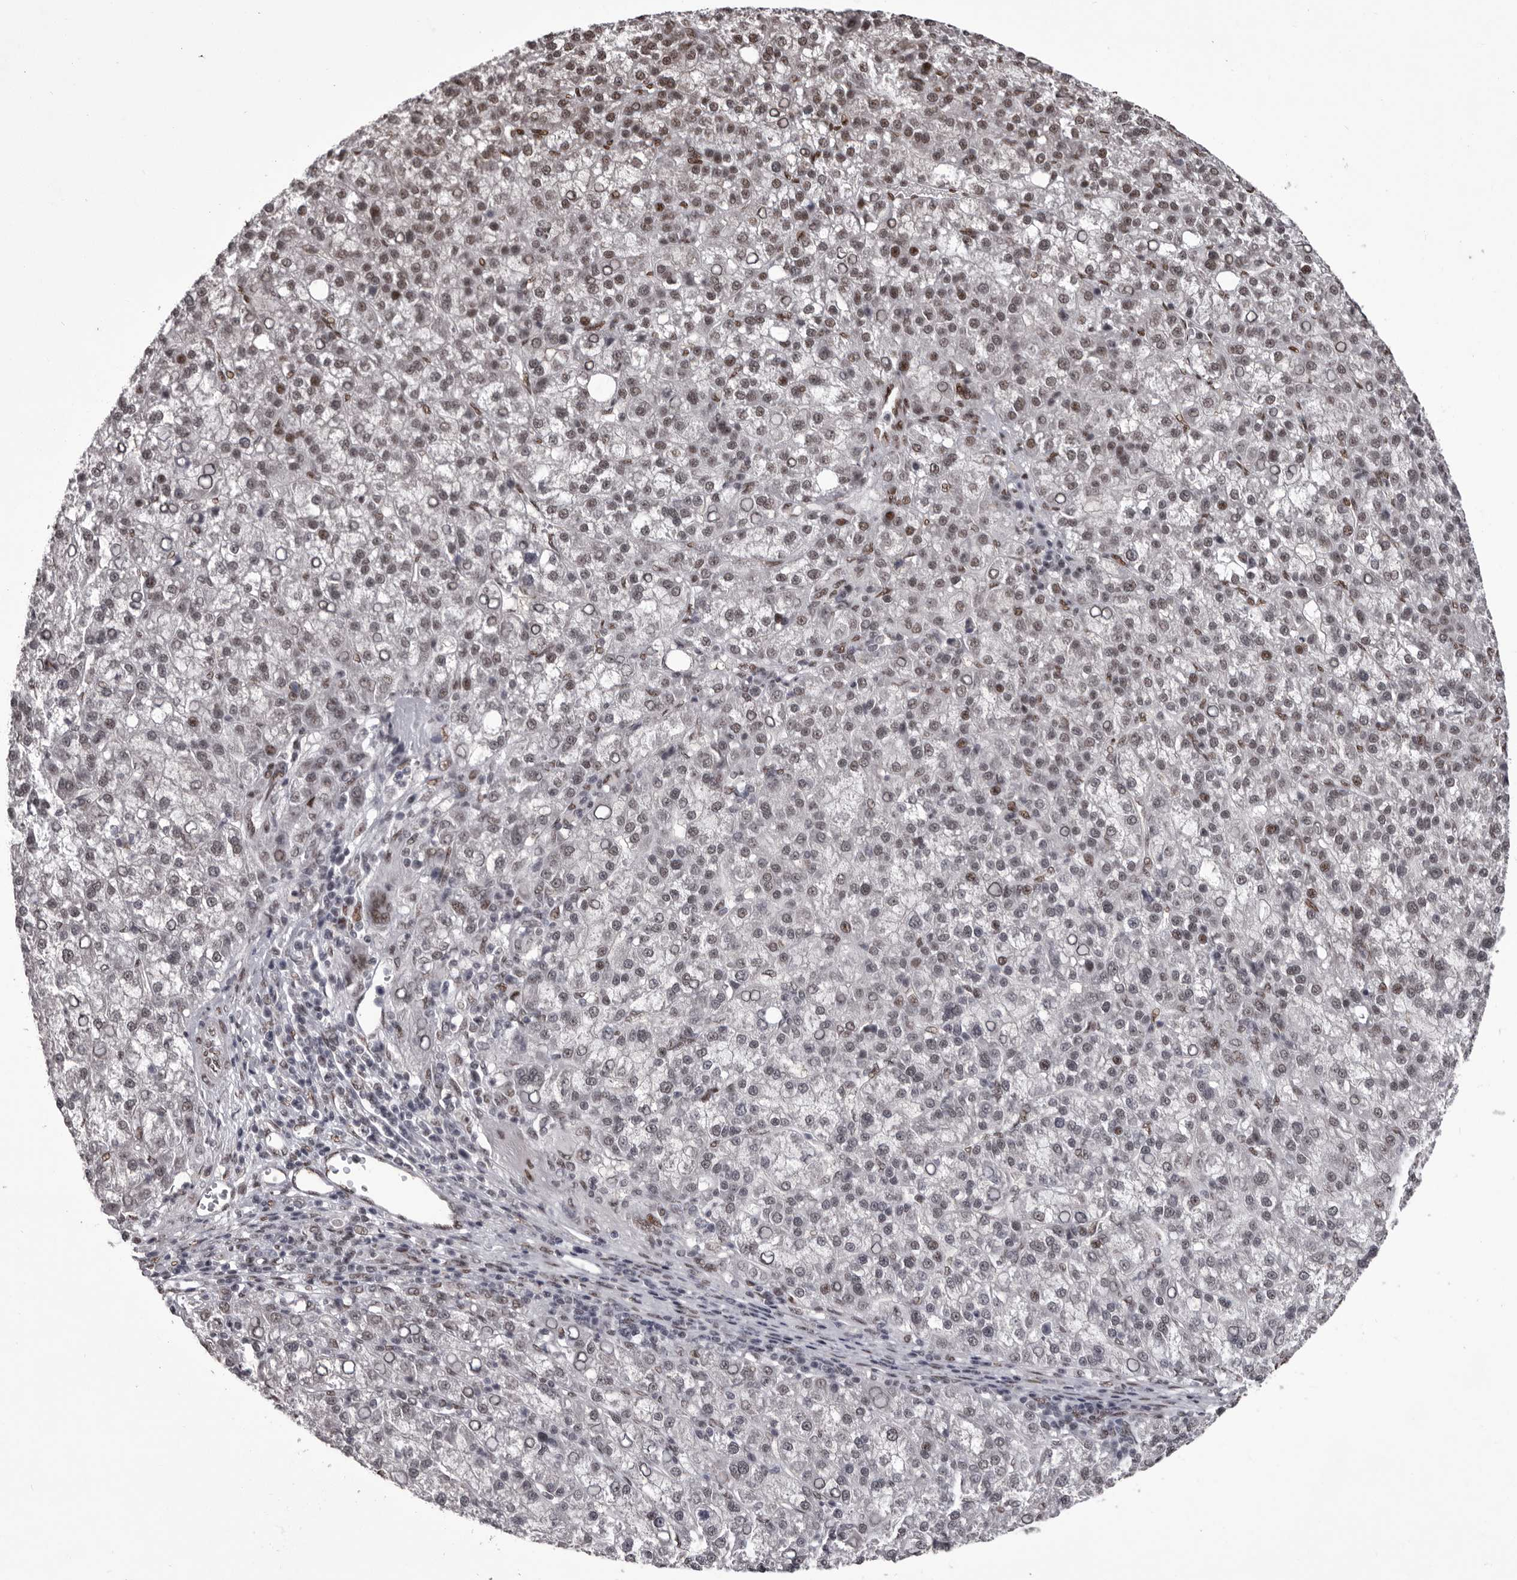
{"staining": {"intensity": "moderate", "quantity": "25%-75%", "location": "nuclear"}, "tissue": "liver cancer", "cell_type": "Tumor cells", "image_type": "cancer", "snomed": [{"axis": "morphology", "description": "Carcinoma, Hepatocellular, NOS"}, {"axis": "topography", "description": "Liver"}], "caption": "A micrograph of liver hepatocellular carcinoma stained for a protein exhibits moderate nuclear brown staining in tumor cells.", "gene": "NUMA1", "patient": {"sex": "female", "age": 58}}